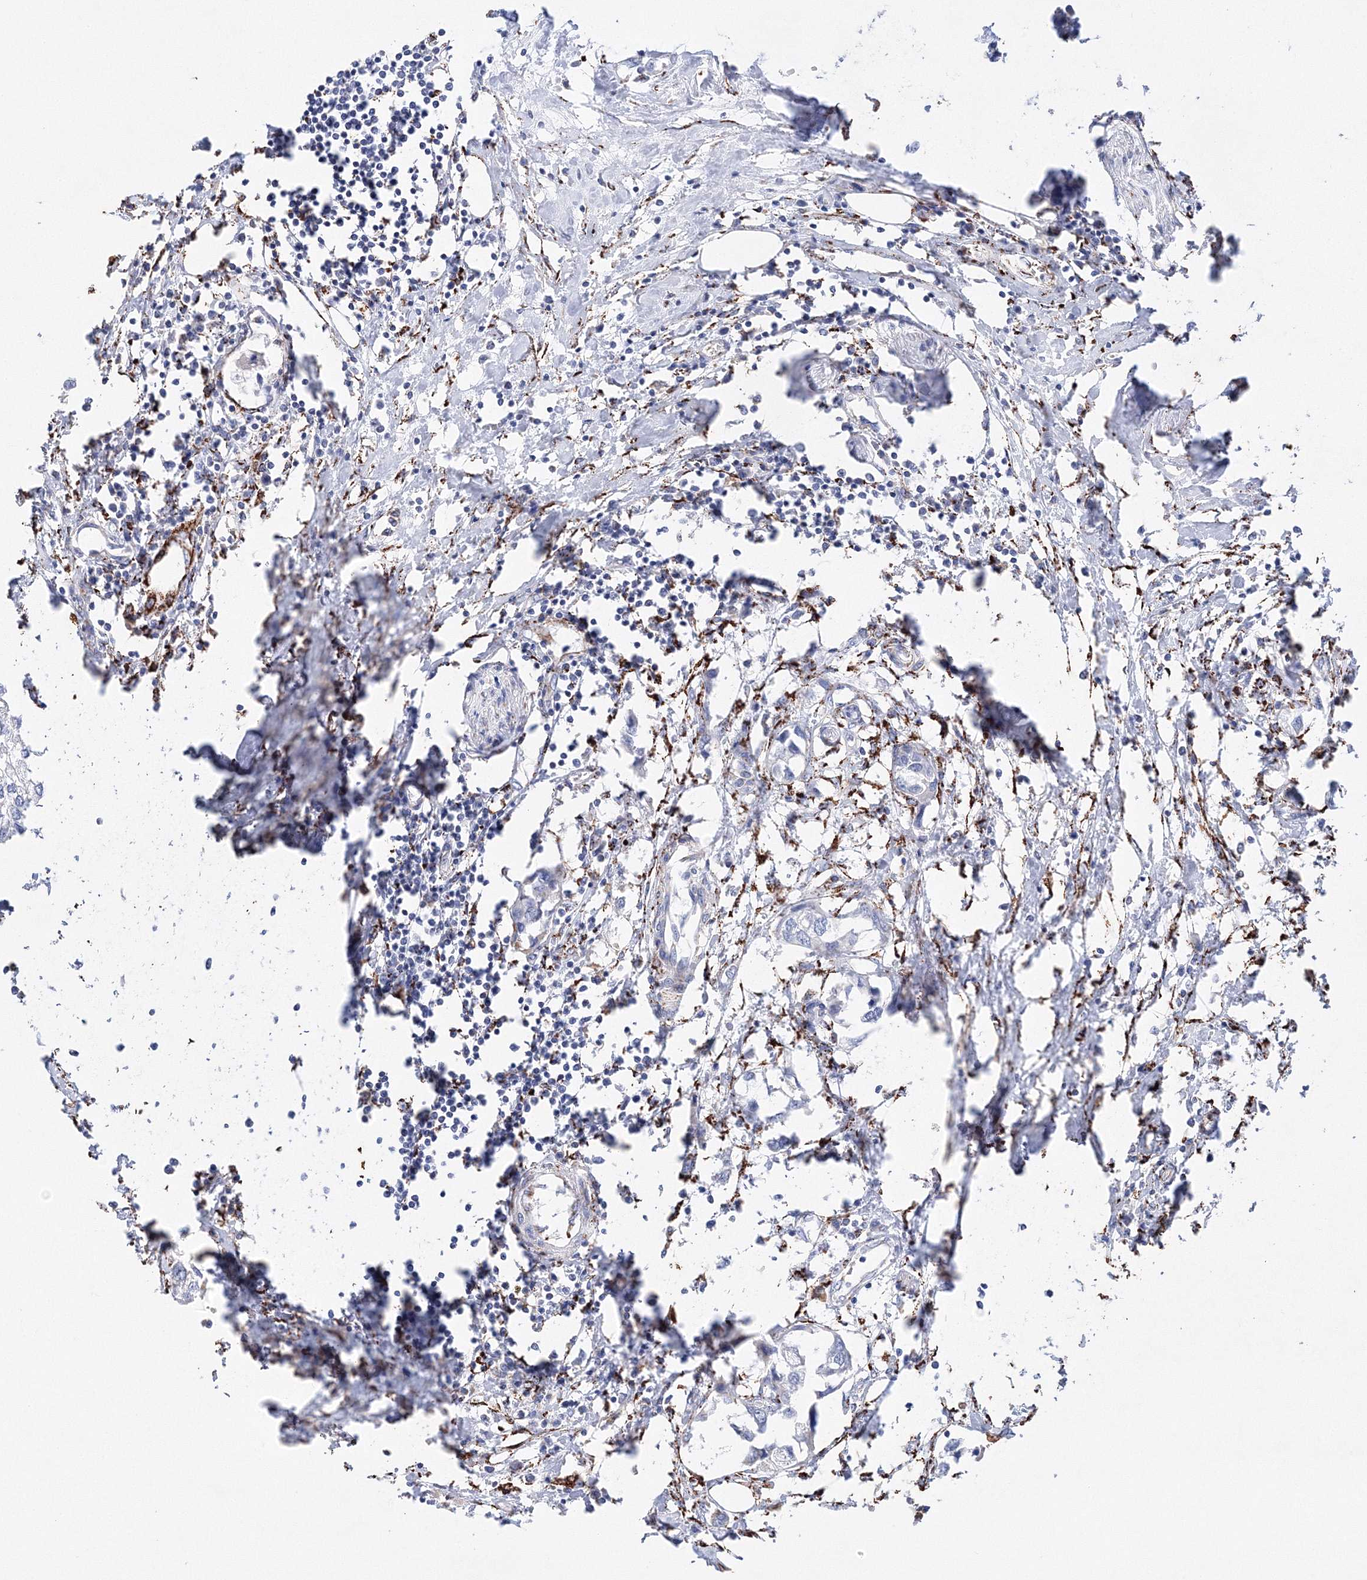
{"staining": {"intensity": "negative", "quantity": "none", "location": "none"}, "tissue": "urothelial cancer", "cell_type": "Tumor cells", "image_type": "cancer", "snomed": [{"axis": "morphology", "description": "Urothelial carcinoma, High grade"}, {"axis": "topography", "description": "Urinary bladder"}], "caption": "High magnification brightfield microscopy of urothelial cancer stained with DAB (3,3'-diaminobenzidine) (brown) and counterstained with hematoxylin (blue): tumor cells show no significant positivity.", "gene": "MERTK", "patient": {"sex": "male", "age": 64}}